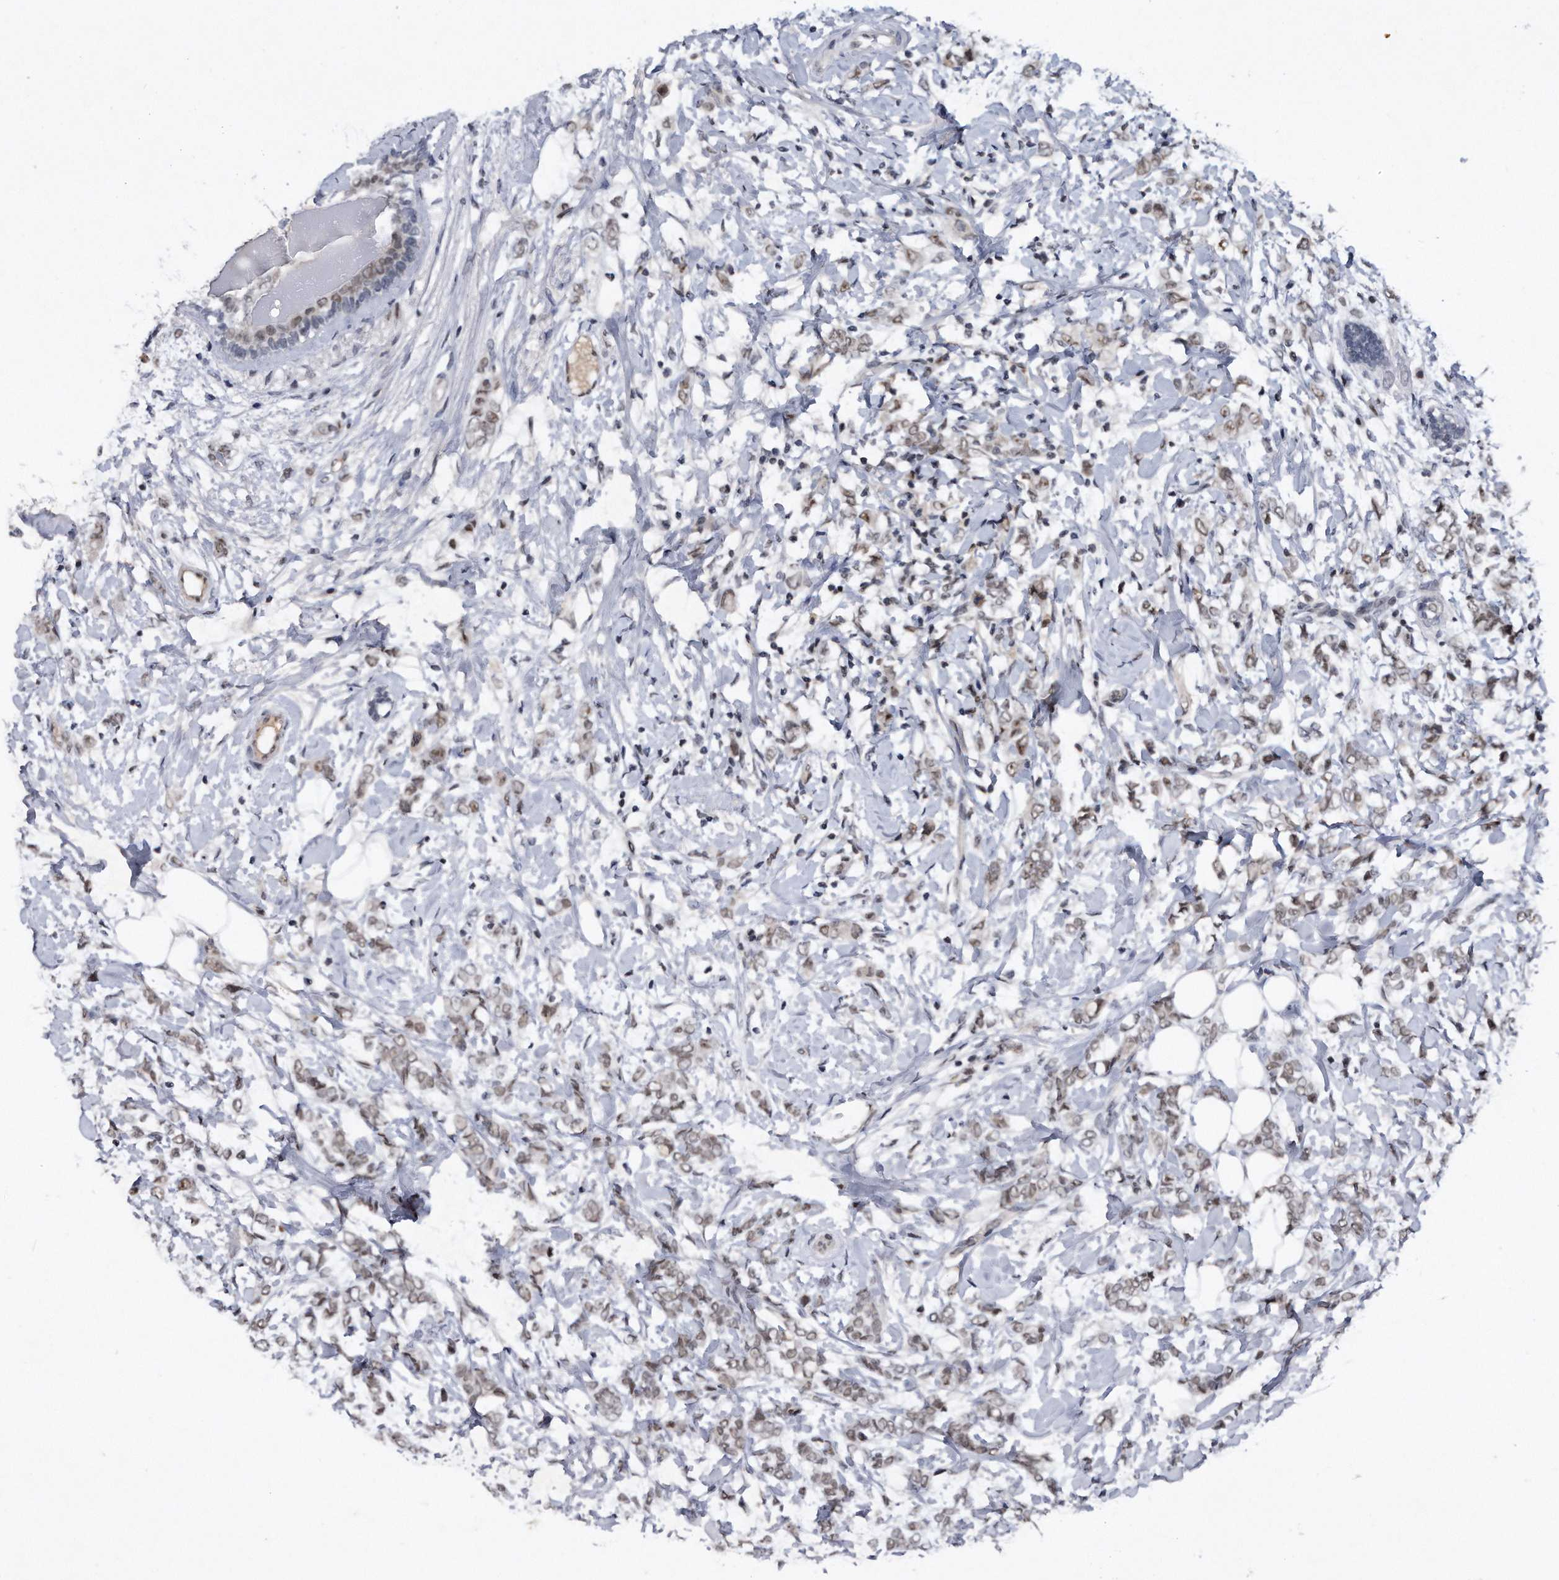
{"staining": {"intensity": "weak", "quantity": ">75%", "location": "nuclear"}, "tissue": "breast cancer", "cell_type": "Tumor cells", "image_type": "cancer", "snomed": [{"axis": "morphology", "description": "Normal tissue, NOS"}, {"axis": "morphology", "description": "Lobular carcinoma"}, {"axis": "topography", "description": "Breast"}], "caption": "This micrograph reveals breast cancer stained with immunohistochemistry (IHC) to label a protein in brown. The nuclear of tumor cells show weak positivity for the protein. Nuclei are counter-stained blue.", "gene": "VIRMA", "patient": {"sex": "female", "age": 47}}